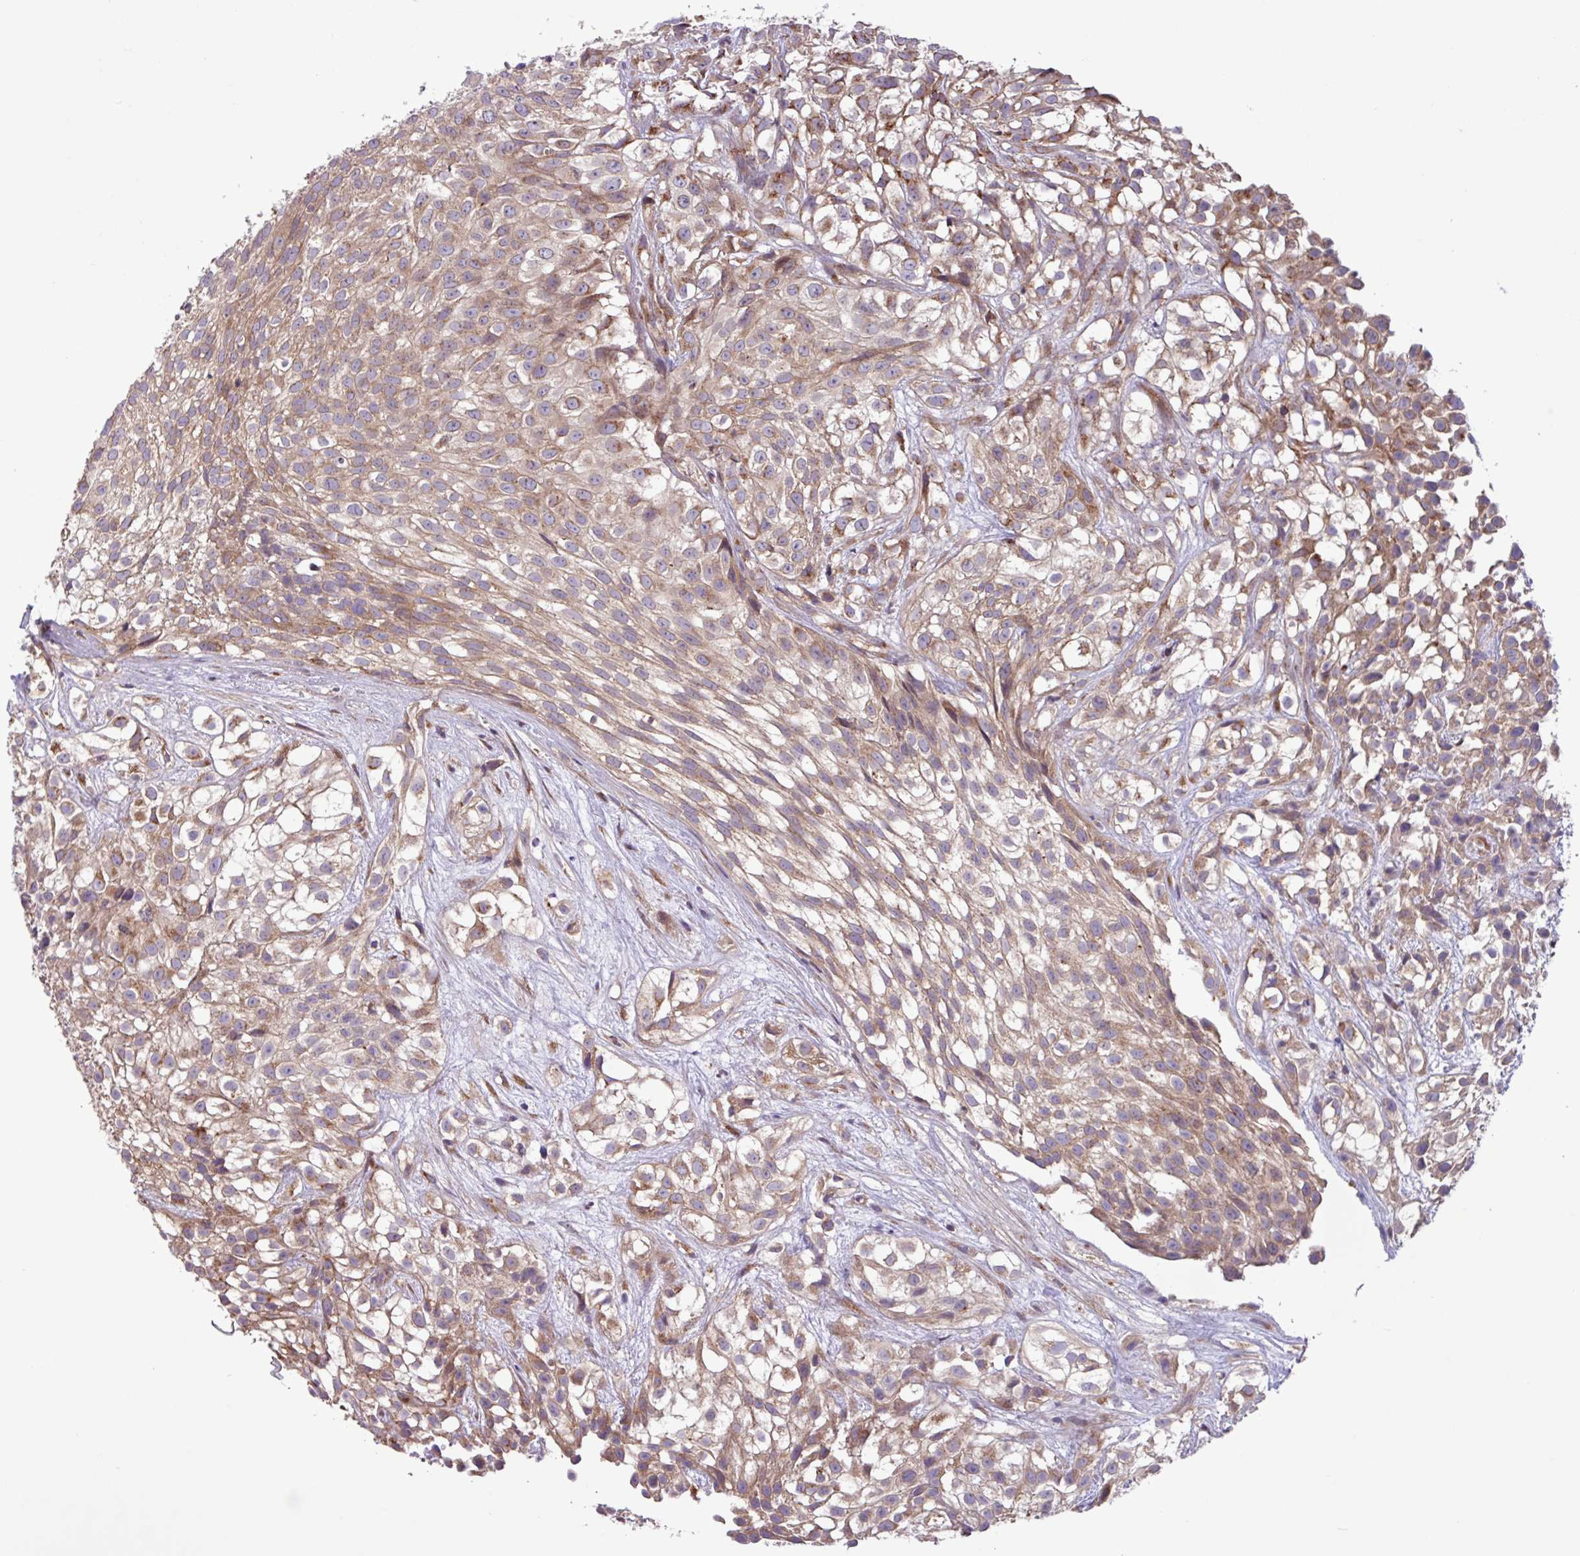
{"staining": {"intensity": "moderate", "quantity": ">75%", "location": "cytoplasmic/membranous"}, "tissue": "urothelial cancer", "cell_type": "Tumor cells", "image_type": "cancer", "snomed": [{"axis": "morphology", "description": "Urothelial carcinoma, High grade"}, {"axis": "topography", "description": "Urinary bladder"}], "caption": "Urothelial carcinoma (high-grade) was stained to show a protein in brown. There is medium levels of moderate cytoplasmic/membranous staining in approximately >75% of tumor cells. The staining was performed using DAB (3,3'-diaminobenzidine), with brown indicating positive protein expression. Nuclei are stained blue with hematoxylin.", "gene": "RAB19", "patient": {"sex": "male", "age": 56}}